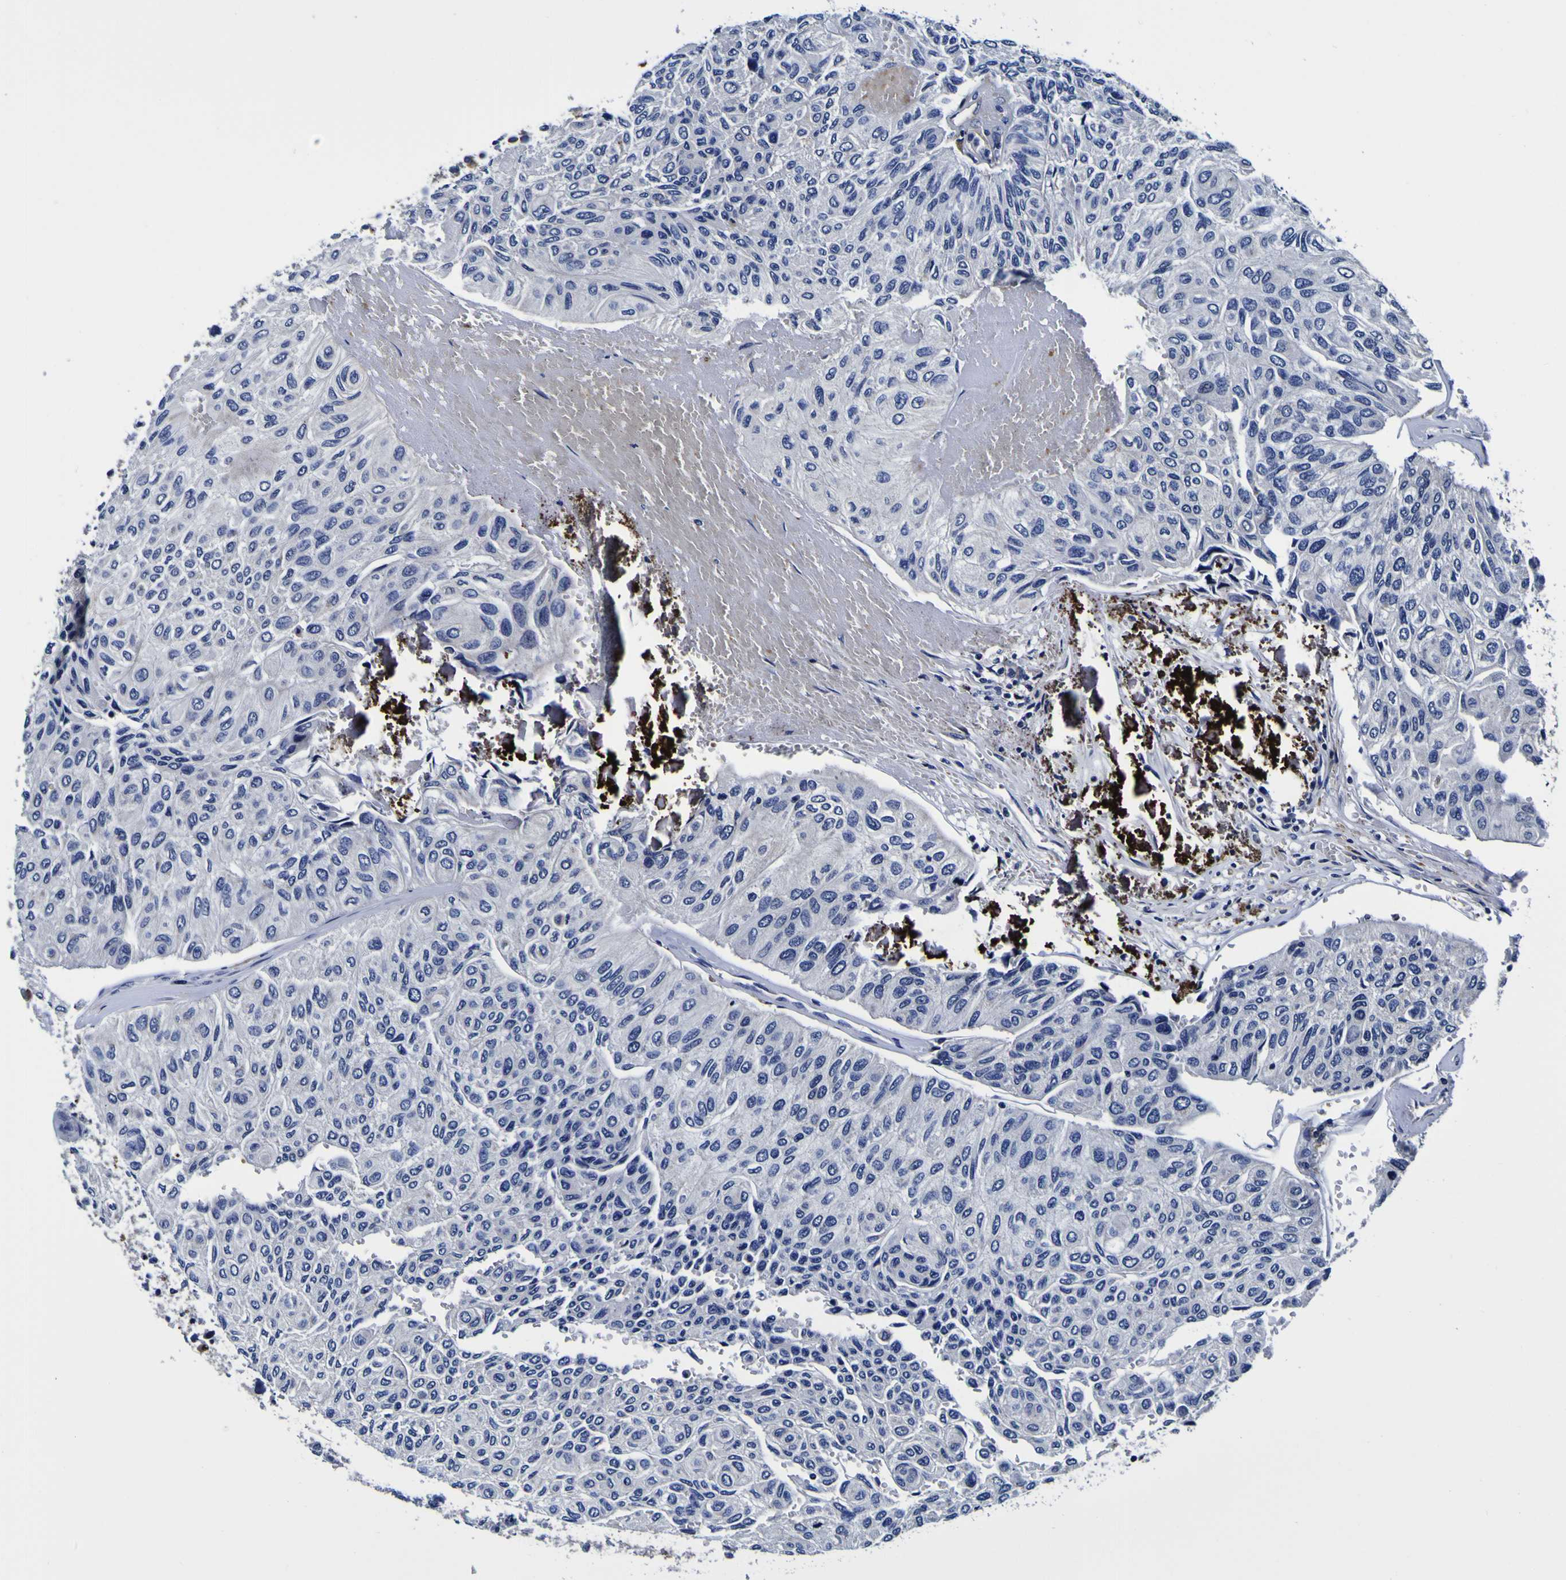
{"staining": {"intensity": "negative", "quantity": "none", "location": "none"}, "tissue": "urothelial cancer", "cell_type": "Tumor cells", "image_type": "cancer", "snomed": [{"axis": "morphology", "description": "Urothelial carcinoma, High grade"}, {"axis": "topography", "description": "Urinary bladder"}], "caption": "Immunohistochemical staining of urothelial carcinoma (high-grade) exhibits no significant expression in tumor cells. Nuclei are stained in blue.", "gene": "PDLIM4", "patient": {"sex": "male", "age": 66}}